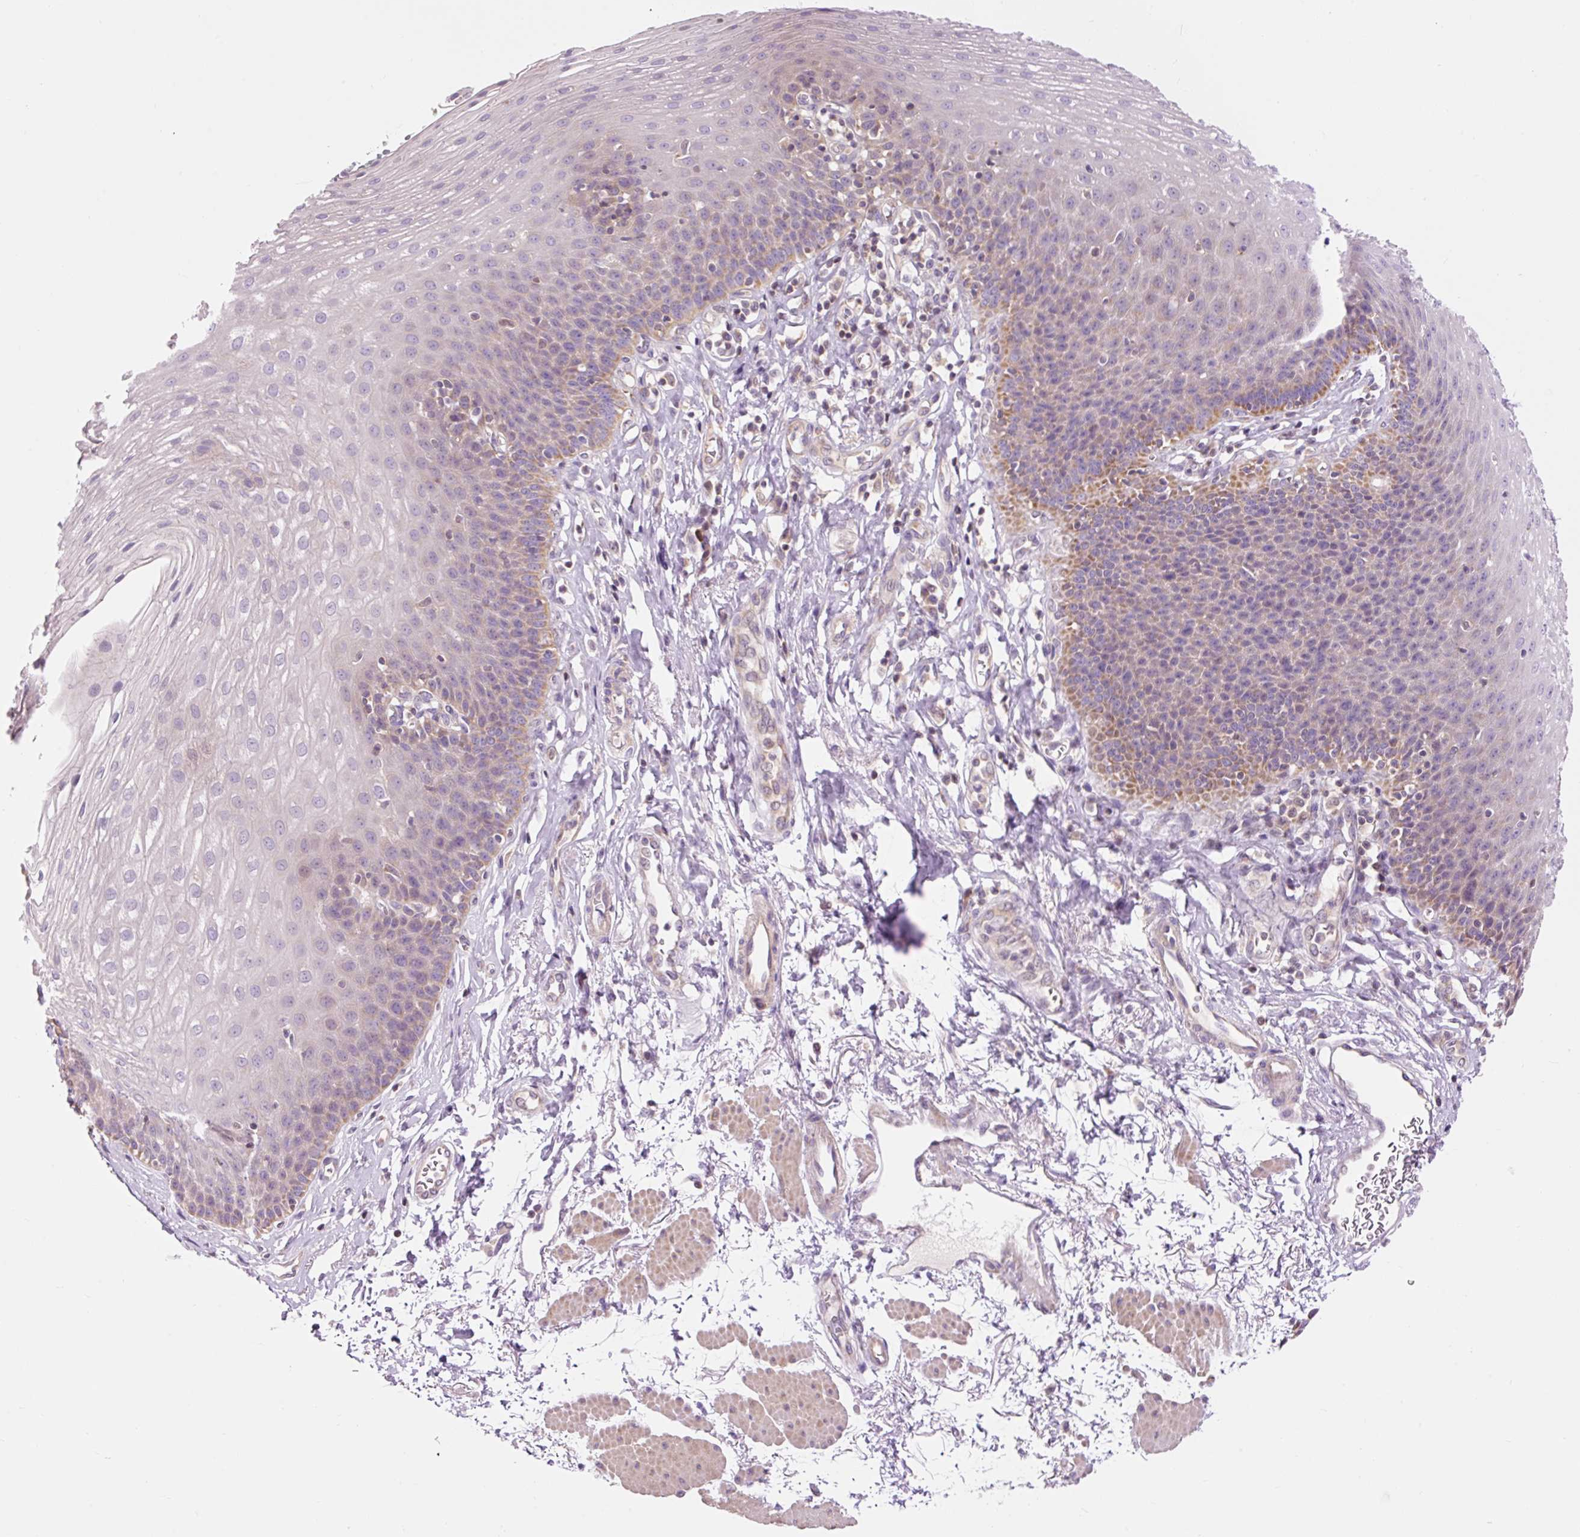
{"staining": {"intensity": "weak", "quantity": "<25%", "location": "cytoplasmic/membranous"}, "tissue": "esophagus", "cell_type": "Squamous epithelial cells", "image_type": "normal", "snomed": [{"axis": "morphology", "description": "Normal tissue, NOS"}, {"axis": "topography", "description": "Esophagus"}], "caption": "Micrograph shows no protein positivity in squamous epithelial cells of normal esophagus.", "gene": "IMMT", "patient": {"sex": "female", "age": 81}}